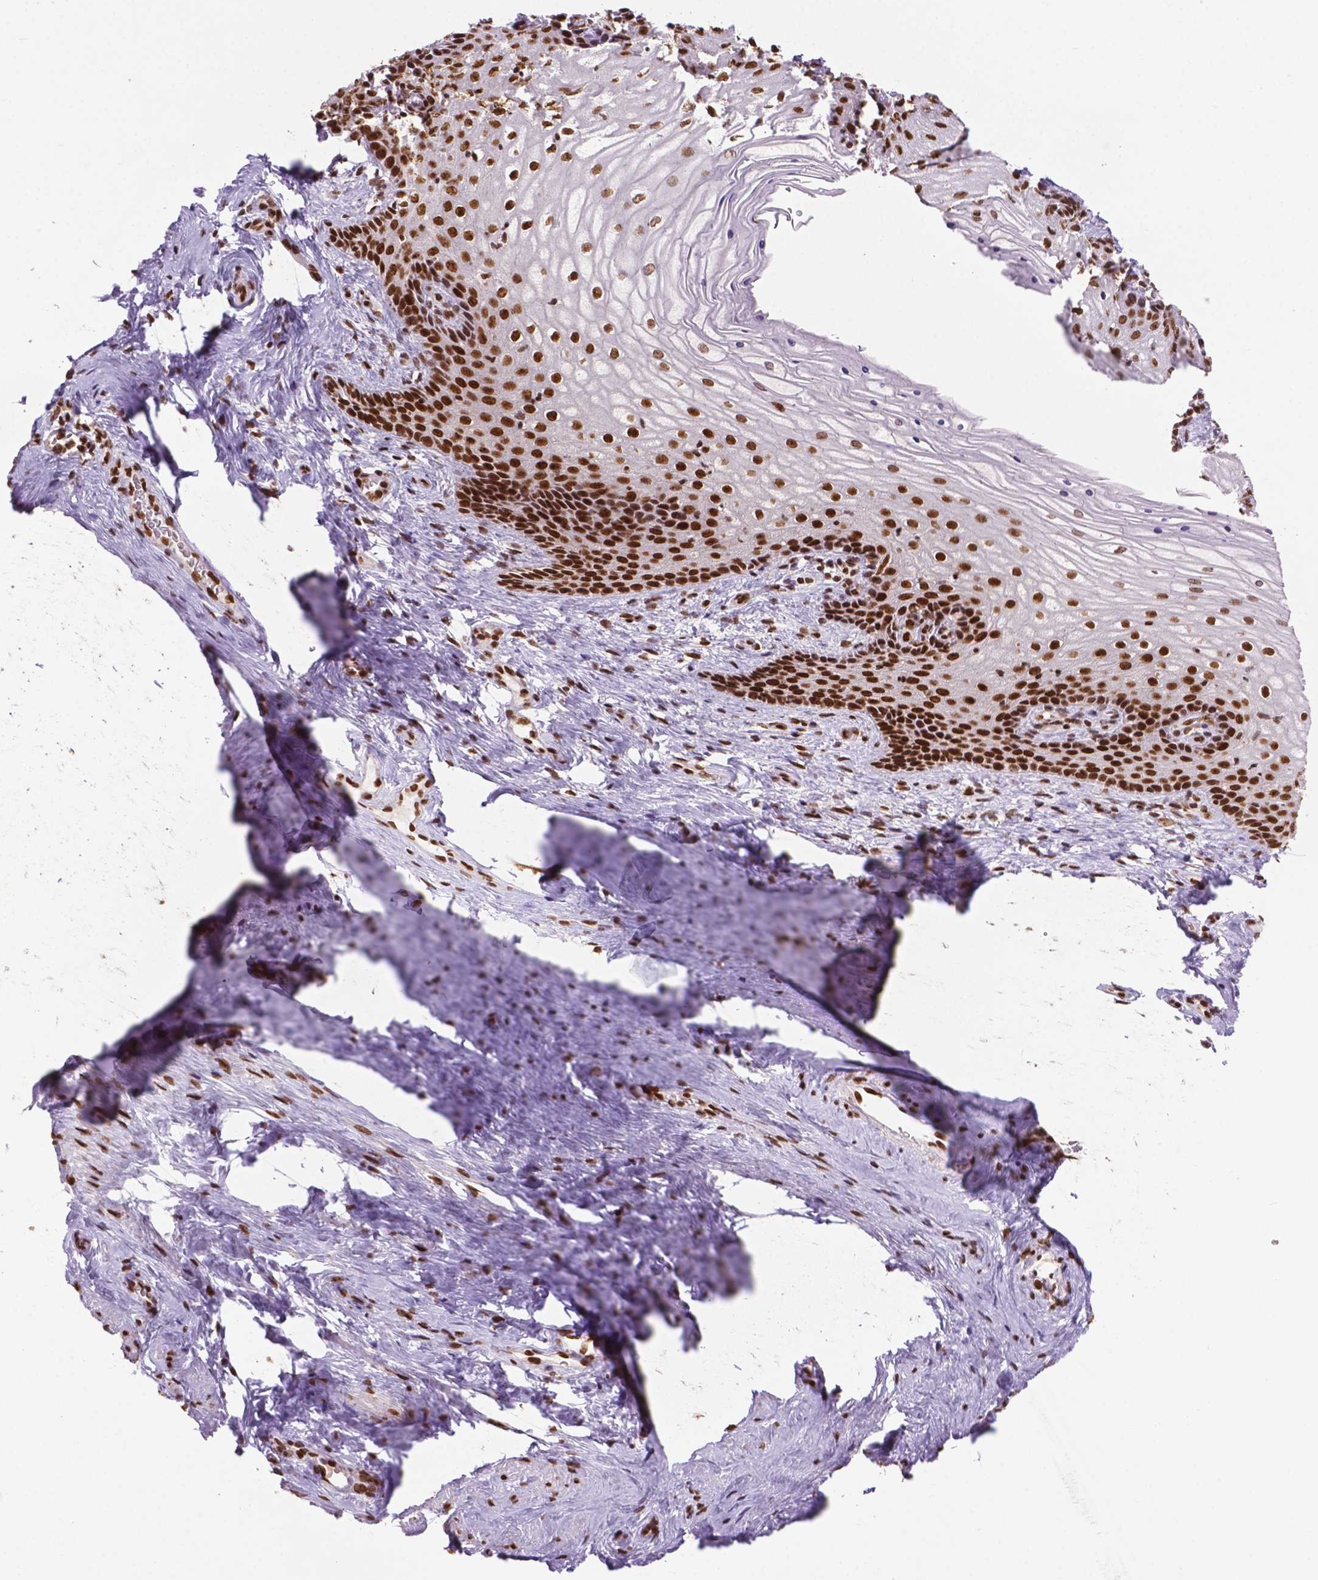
{"staining": {"intensity": "strong", "quantity": "25%-75%", "location": "nuclear"}, "tissue": "vagina", "cell_type": "Squamous epithelial cells", "image_type": "normal", "snomed": [{"axis": "morphology", "description": "Normal tissue, NOS"}, {"axis": "topography", "description": "Vagina"}], "caption": "IHC histopathology image of benign vagina: vagina stained using immunohistochemistry shows high levels of strong protein expression localized specifically in the nuclear of squamous epithelial cells, appearing as a nuclear brown color.", "gene": "MLH1", "patient": {"sex": "female", "age": 45}}